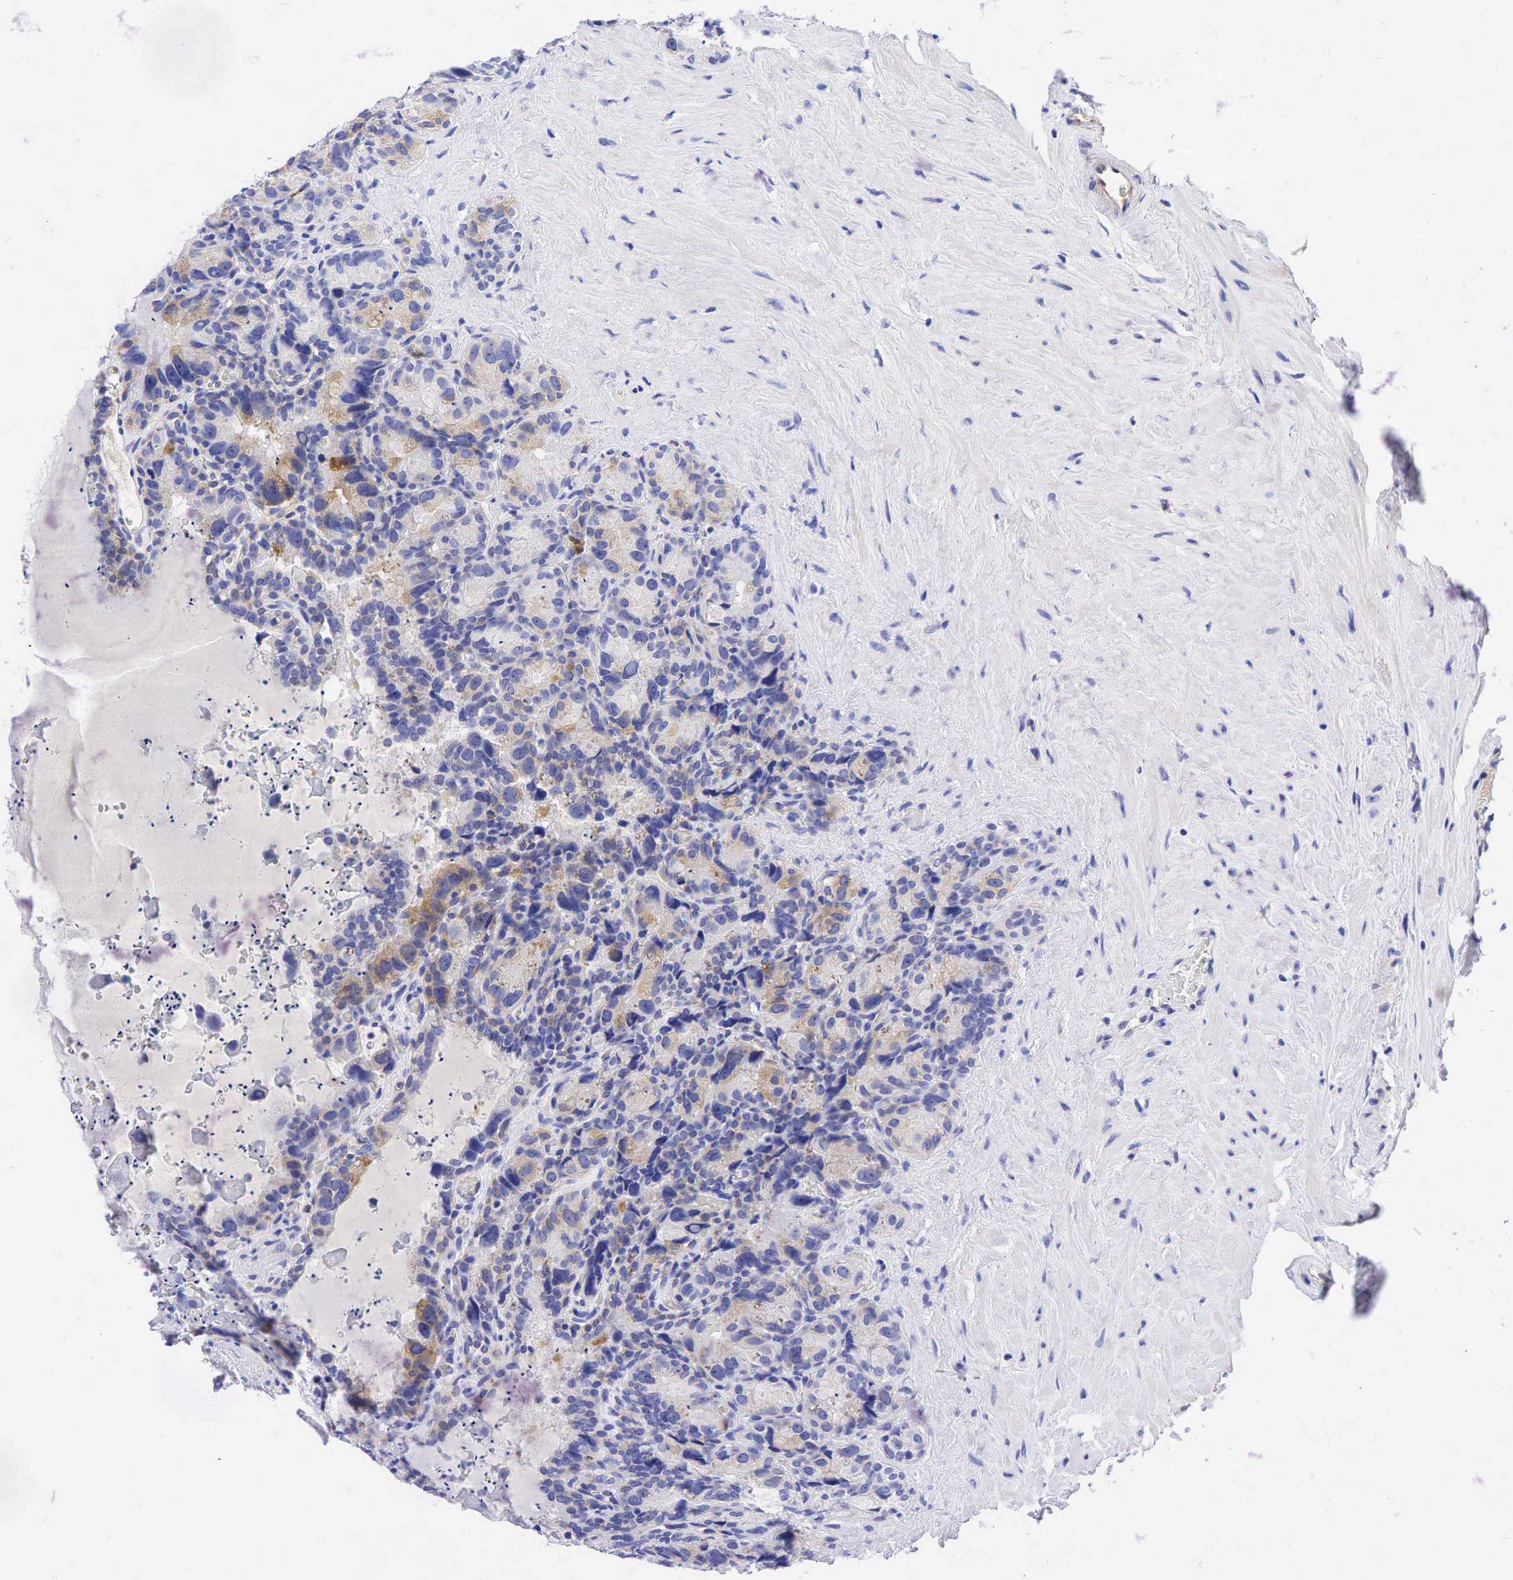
{"staining": {"intensity": "weak", "quantity": "<25%", "location": "cytoplasmic/membranous"}, "tissue": "seminal vesicle", "cell_type": "Glandular cells", "image_type": "normal", "snomed": [{"axis": "morphology", "description": "Normal tissue, NOS"}, {"axis": "topography", "description": "Seminal veicle"}], "caption": "Immunohistochemistry of normal human seminal vesicle reveals no positivity in glandular cells. (DAB (3,3'-diaminobenzidine) IHC with hematoxylin counter stain).", "gene": "TNFRSF8", "patient": {"sex": "male", "age": 63}}